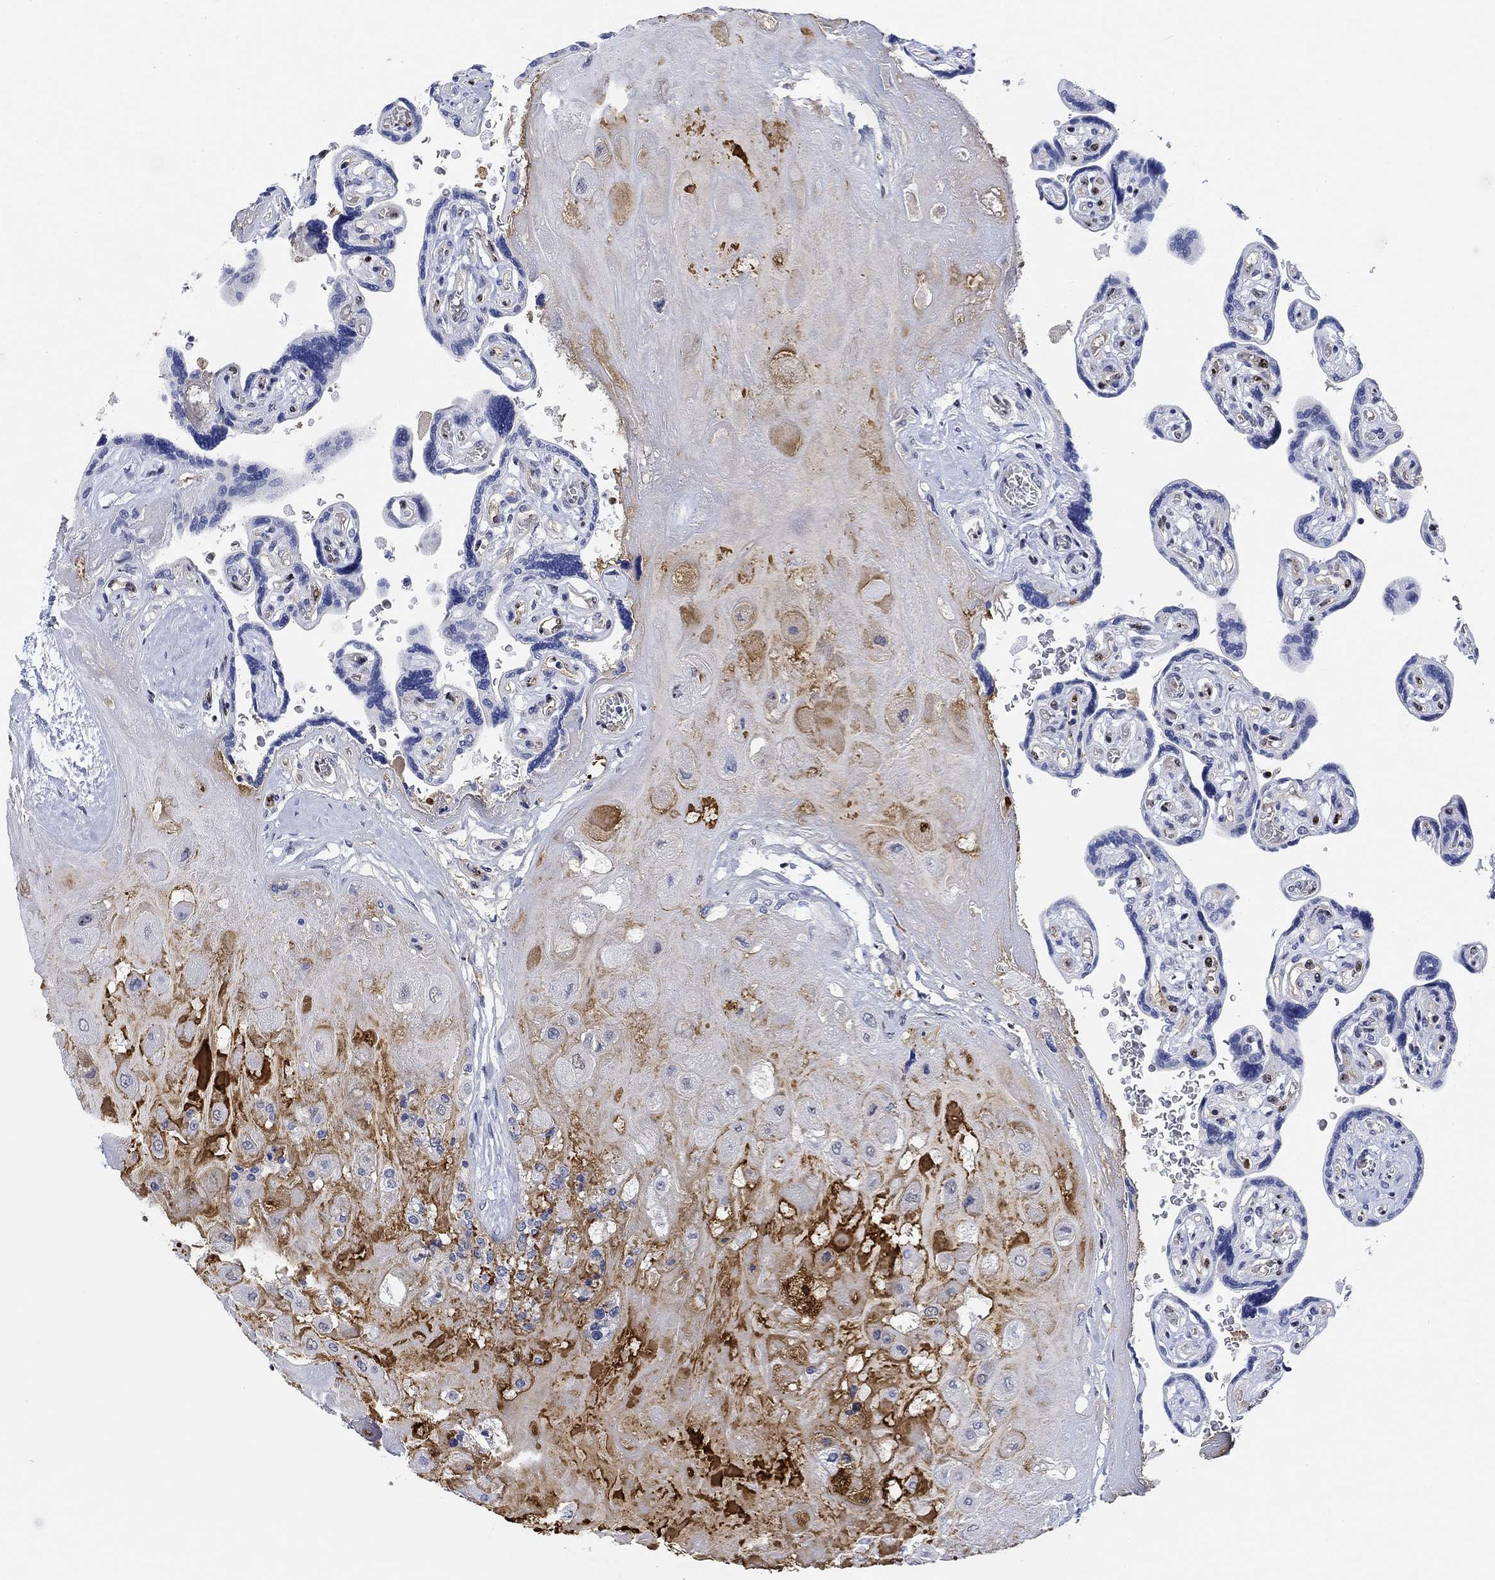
{"staining": {"intensity": "negative", "quantity": "none", "location": "none"}, "tissue": "placenta", "cell_type": "Decidual cells", "image_type": "normal", "snomed": [{"axis": "morphology", "description": "Normal tissue, NOS"}, {"axis": "topography", "description": "Placenta"}], "caption": "This micrograph is of unremarkable placenta stained with IHC to label a protein in brown with the nuclei are counter-stained blue. There is no positivity in decidual cells.", "gene": "PAX6", "patient": {"sex": "female", "age": 32}}